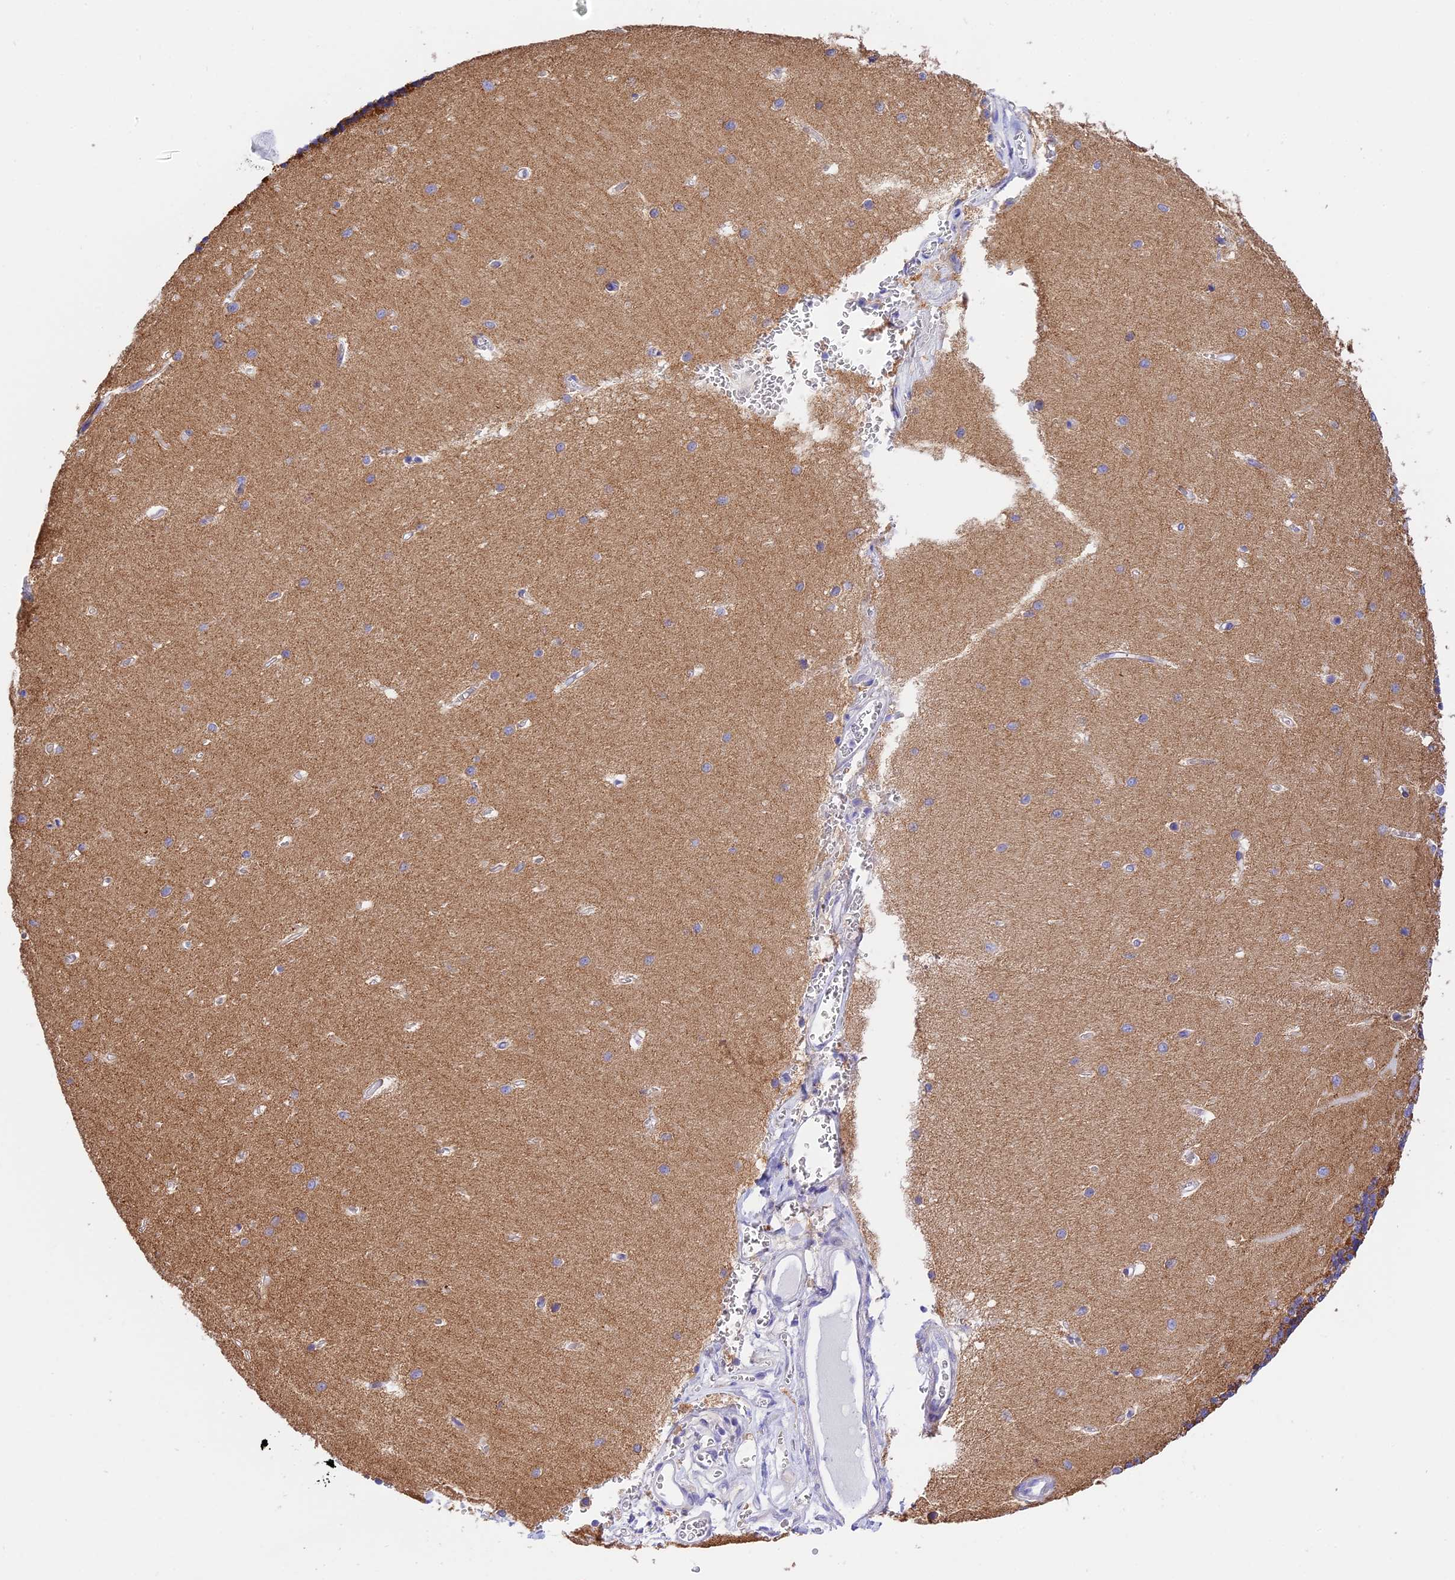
{"staining": {"intensity": "moderate", "quantity": "25%-75%", "location": "cytoplasmic/membranous"}, "tissue": "cerebellum", "cell_type": "Cells in granular layer", "image_type": "normal", "snomed": [{"axis": "morphology", "description": "Normal tissue, NOS"}, {"axis": "topography", "description": "Cerebellum"}], "caption": "The photomicrograph exhibits staining of benign cerebellum, revealing moderate cytoplasmic/membranous protein positivity (brown color) within cells in granular layer.", "gene": "COL6A5", "patient": {"sex": "male", "age": 37}}